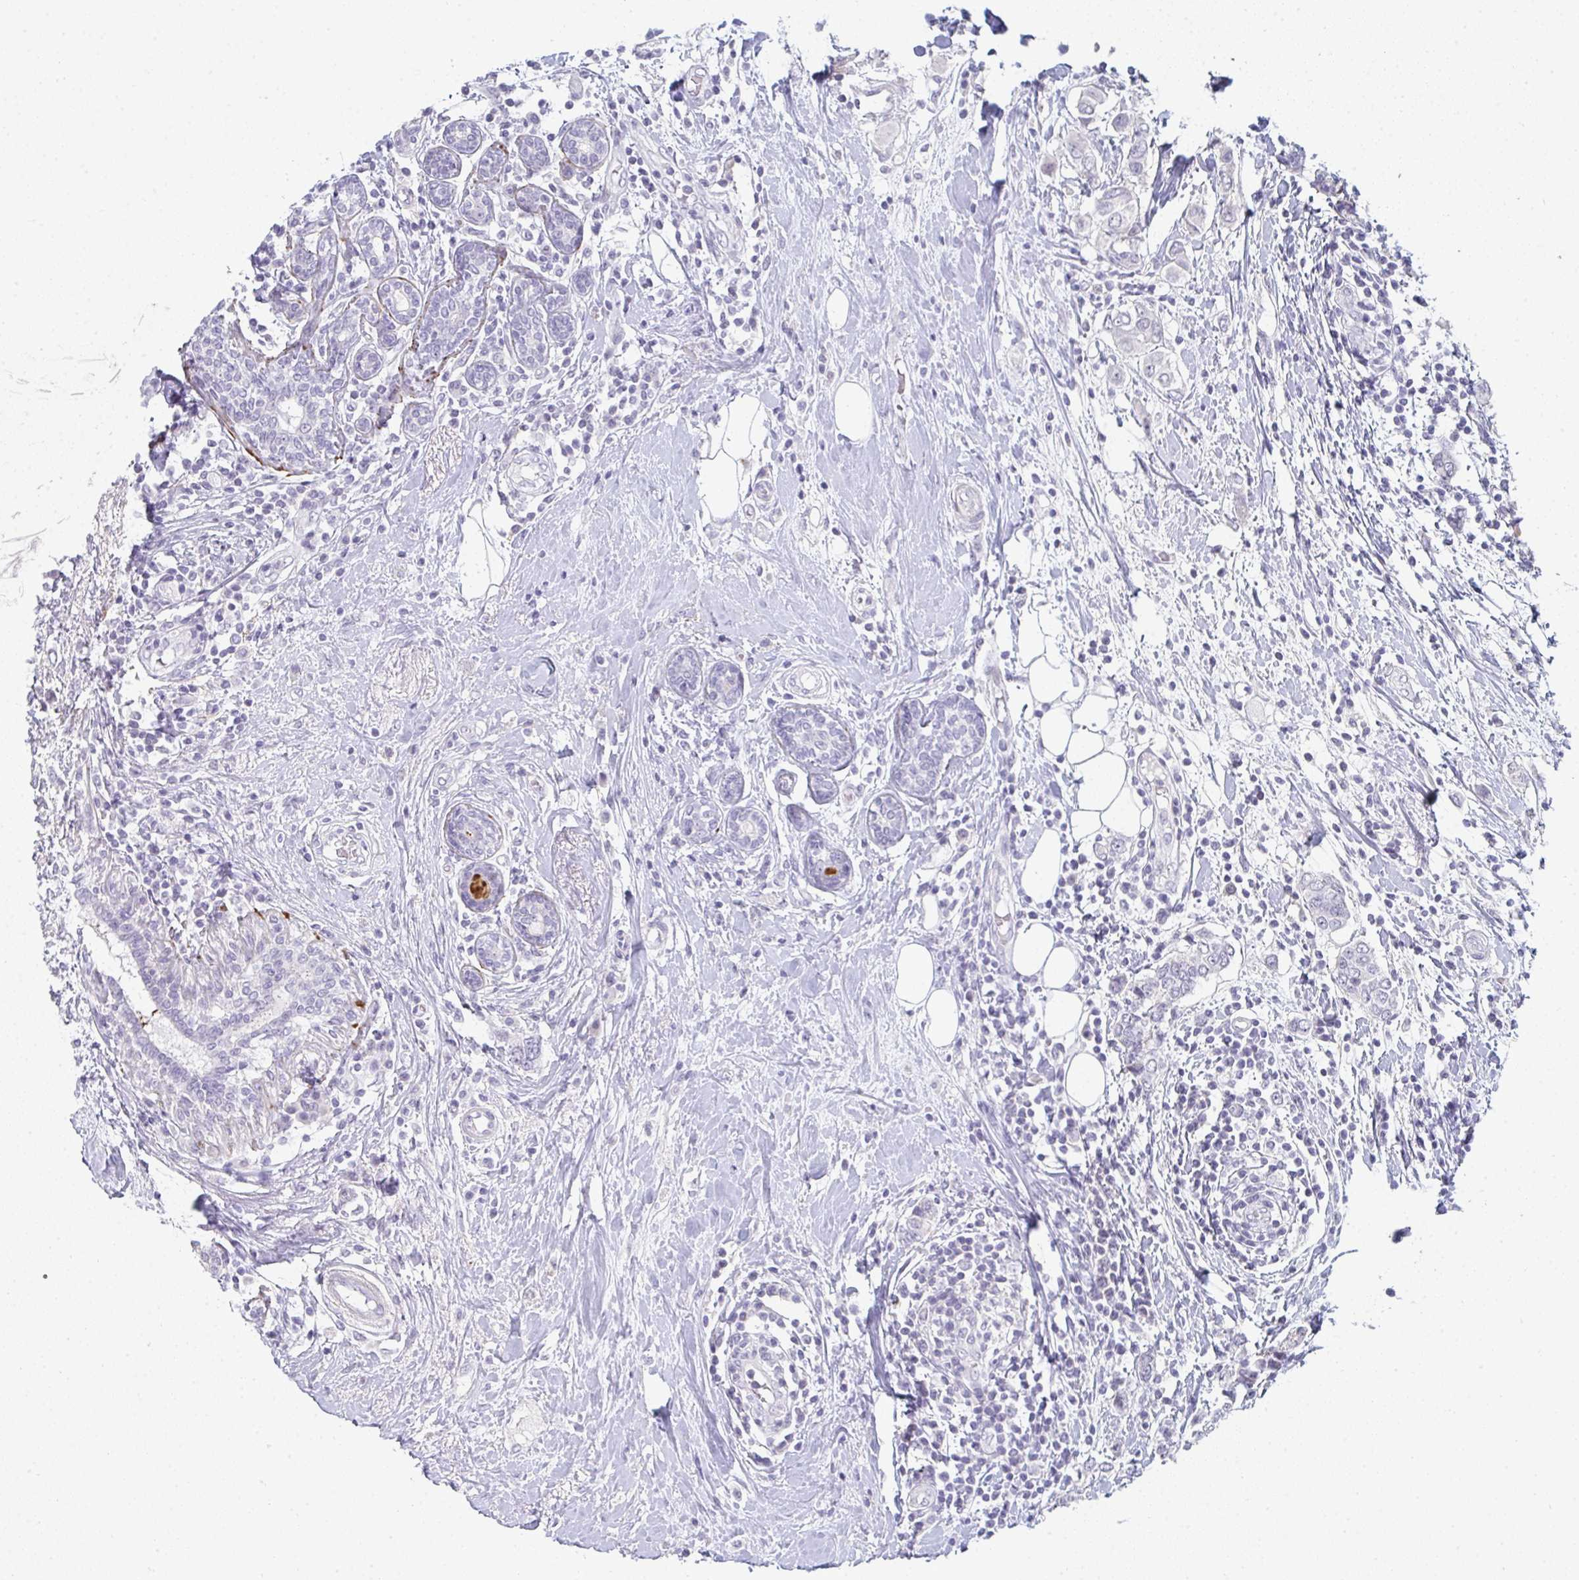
{"staining": {"intensity": "negative", "quantity": "none", "location": "none"}, "tissue": "breast cancer", "cell_type": "Tumor cells", "image_type": "cancer", "snomed": [{"axis": "morphology", "description": "Lobular carcinoma"}, {"axis": "topography", "description": "Breast"}], "caption": "This is a photomicrograph of immunohistochemistry (IHC) staining of breast cancer, which shows no expression in tumor cells.", "gene": "A1CF", "patient": {"sex": "female", "age": 51}}